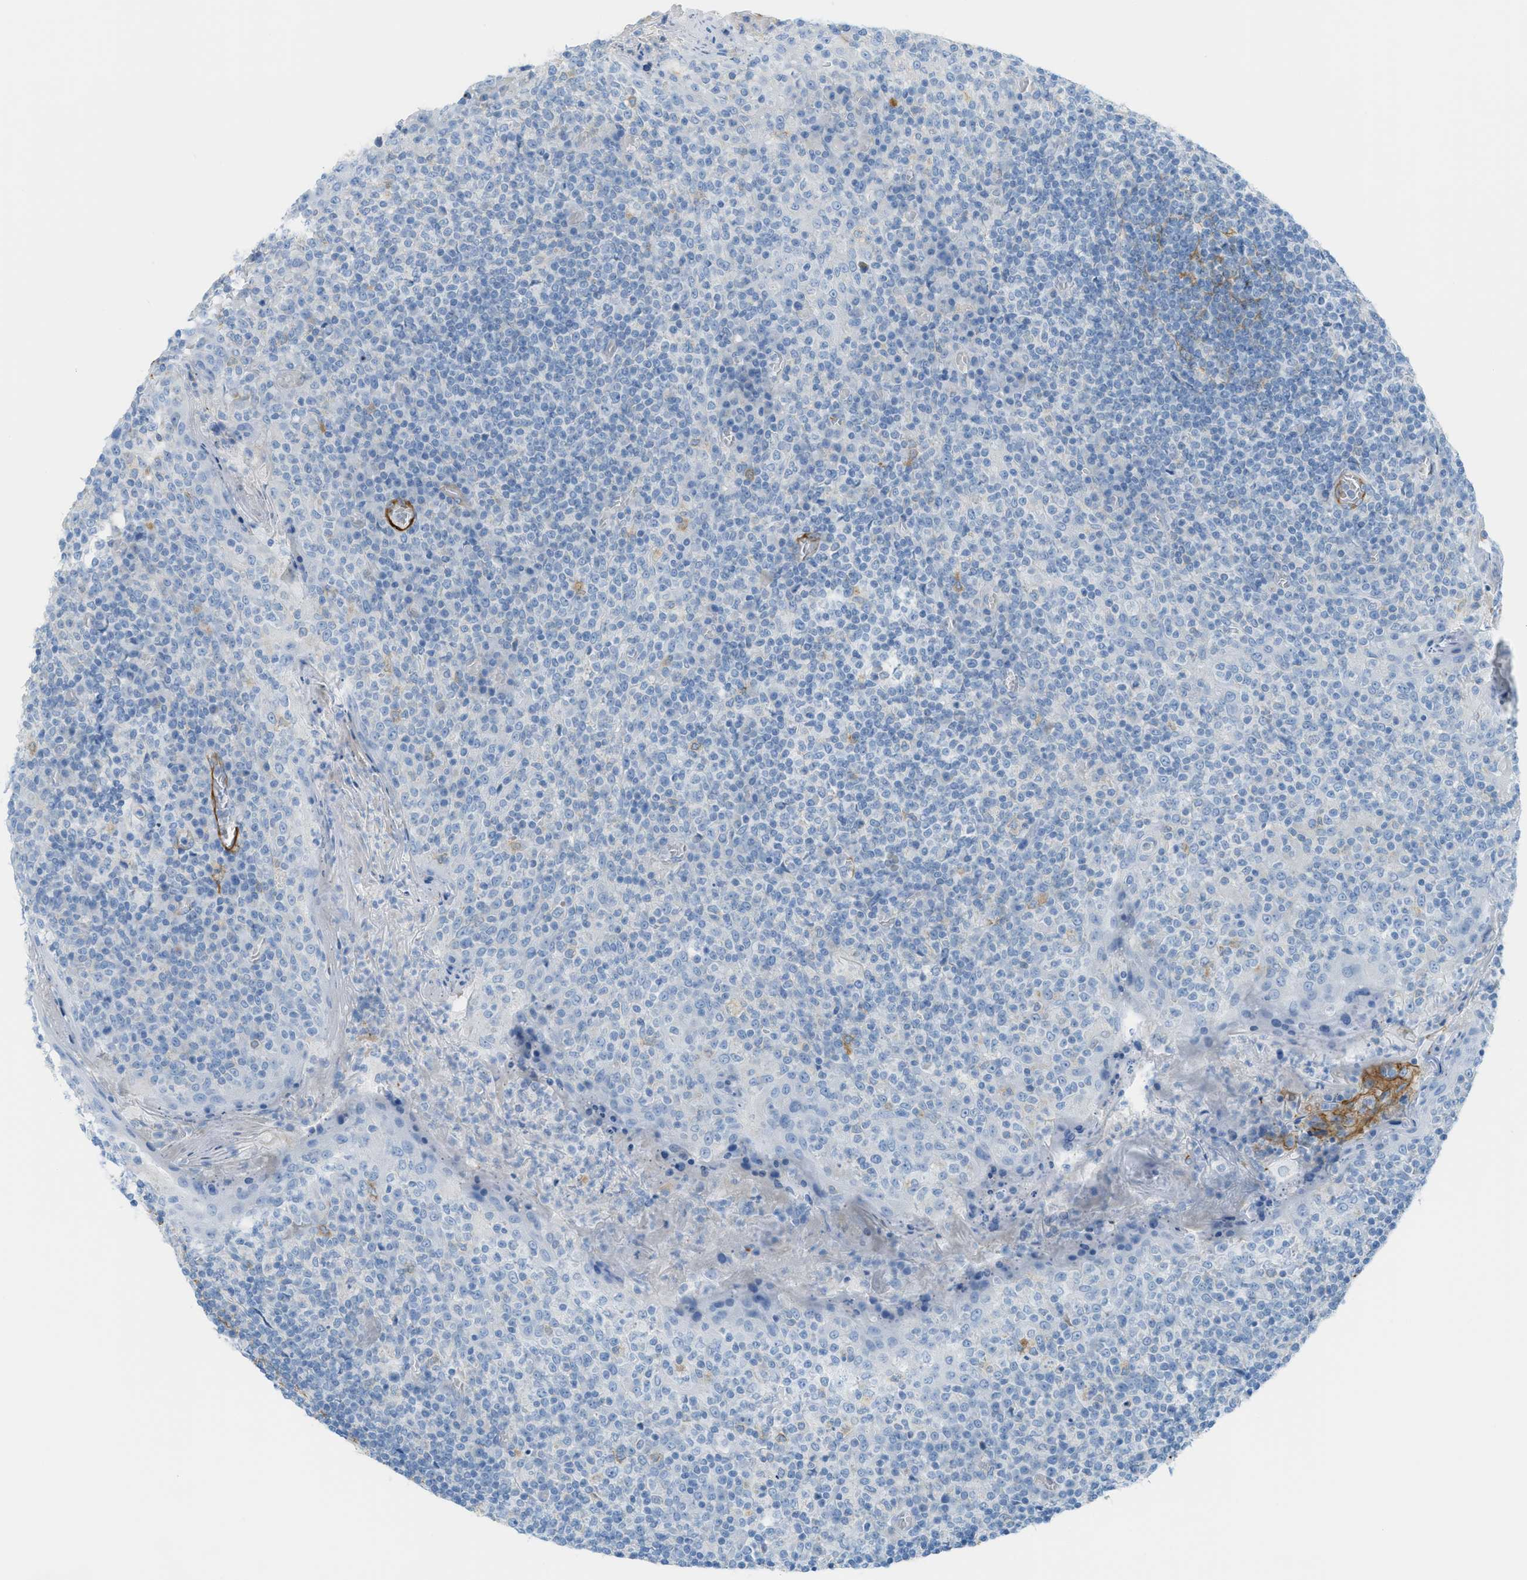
{"staining": {"intensity": "negative", "quantity": "none", "location": "none"}, "tissue": "tonsil", "cell_type": "Germinal center cells", "image_type": "normal", "snomed": [{"axis": "morphology", "description": "Normal tissue, NOS"}, {"axis": "topography", "description": "Tonsil"}], "caption": "Immunohistochemistry histopathology image of unremarkable tonsil: tonsil stained with DAB (3,3'-diaminobenzidine) shows no significant protein positivity in germinal center cells. (Stains: DAB (3,3'-diaminobenzidine) immunohistochemistry (IHC) with hematoxylin counter stain, Microscopy: brightfield microscopy at high magnification).", "gene": "MYH11", "patient": {"sex": "female", "age": 19}}